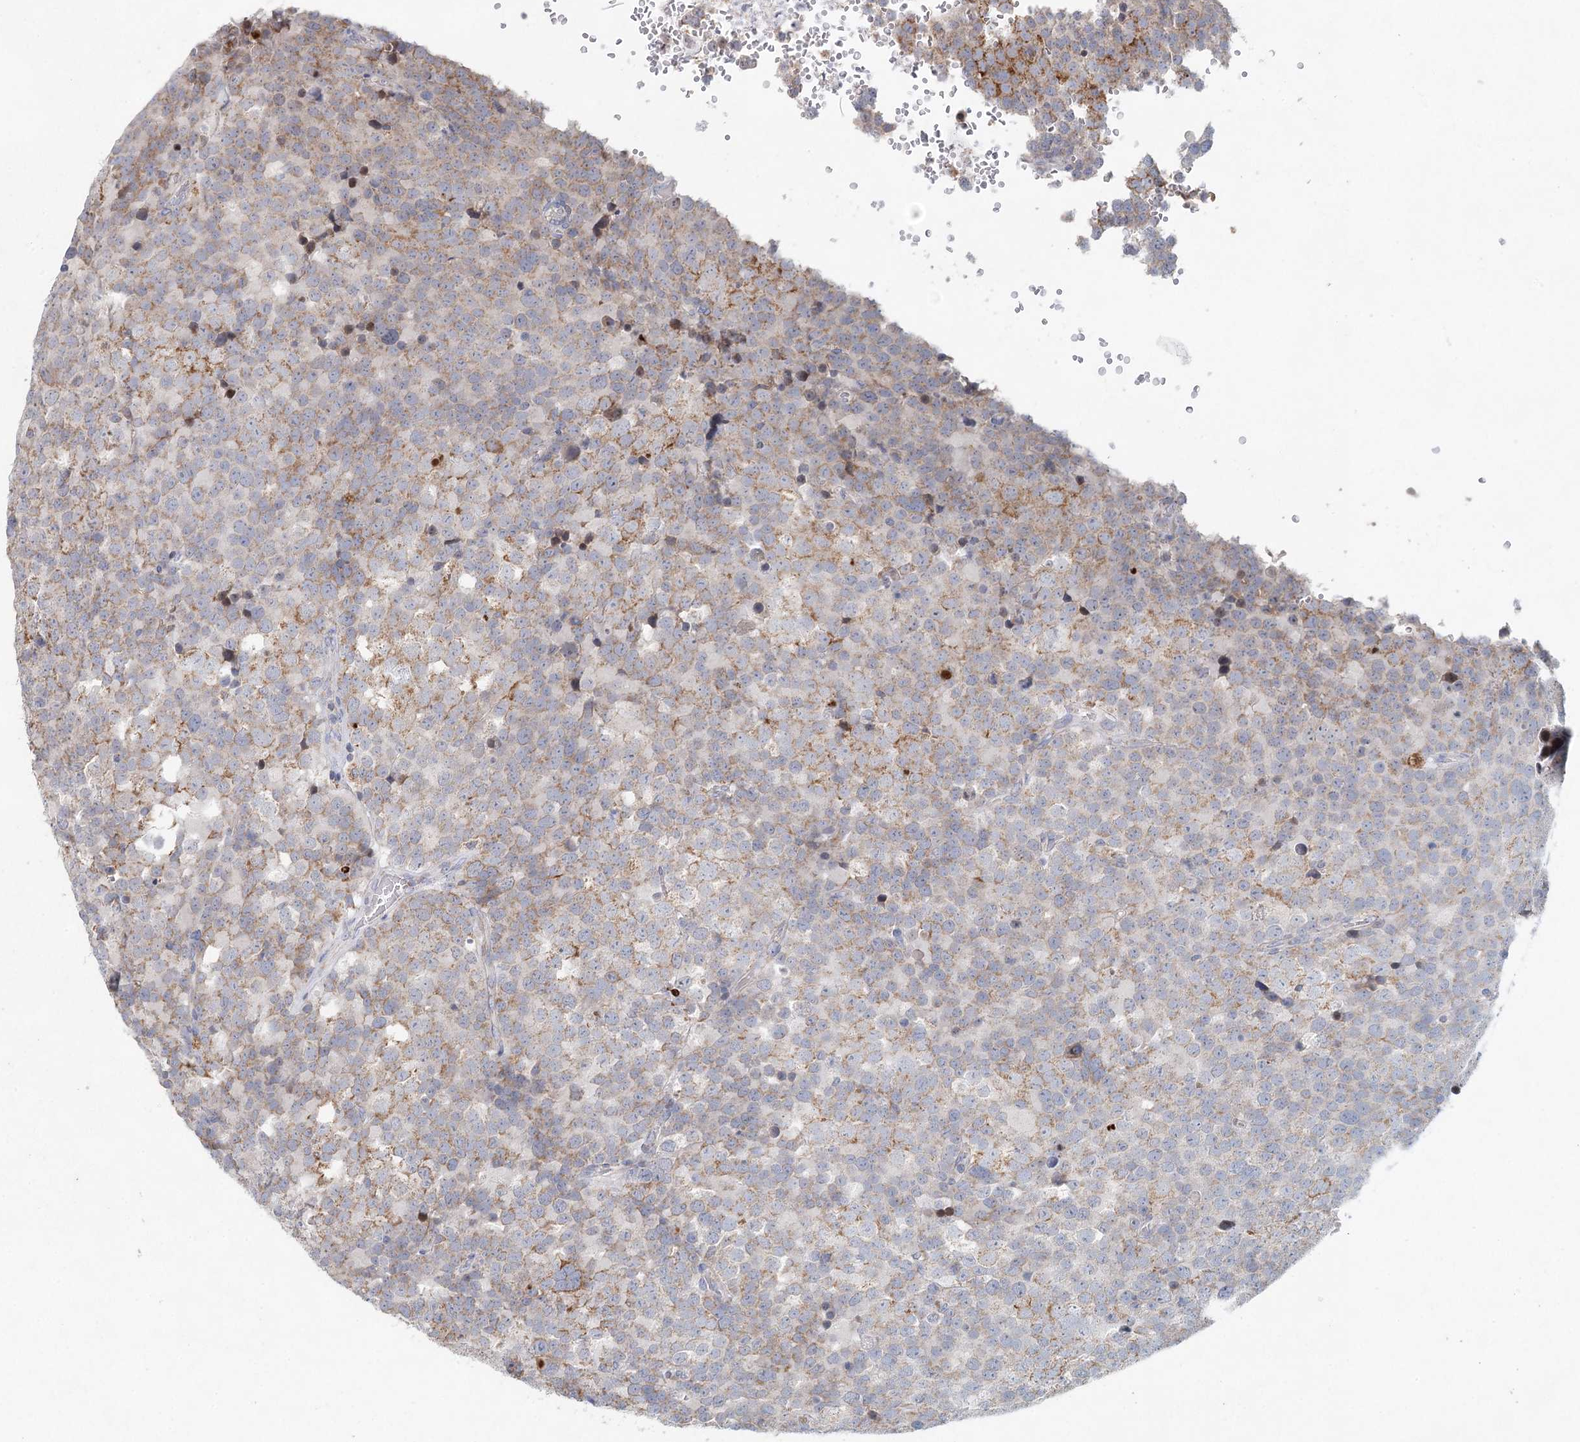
{"staining": {"intensity": "moderate", "quantity": "<25%", "location": "cytoplasmic/membranous"}, "tissue": "testis cancer", "cell_type": "Tumor cells", "image_type": "cancer", "snomed": [{"axis": "morphology", "description": "Seminoma, NOS"}, {"axis": "topography", "description": "Testis"}], "caption": "Immunohistochemistry (IHC) (DAB (3,3'-diaminobenzidine)) staining of human testis cancer (seminoma) shows moderate cytoplasmic/membranous protein positivity in approximately <25% of tumor cells.", "gene": "XPO6", "patient": {"sex": "male", "age": 71}}